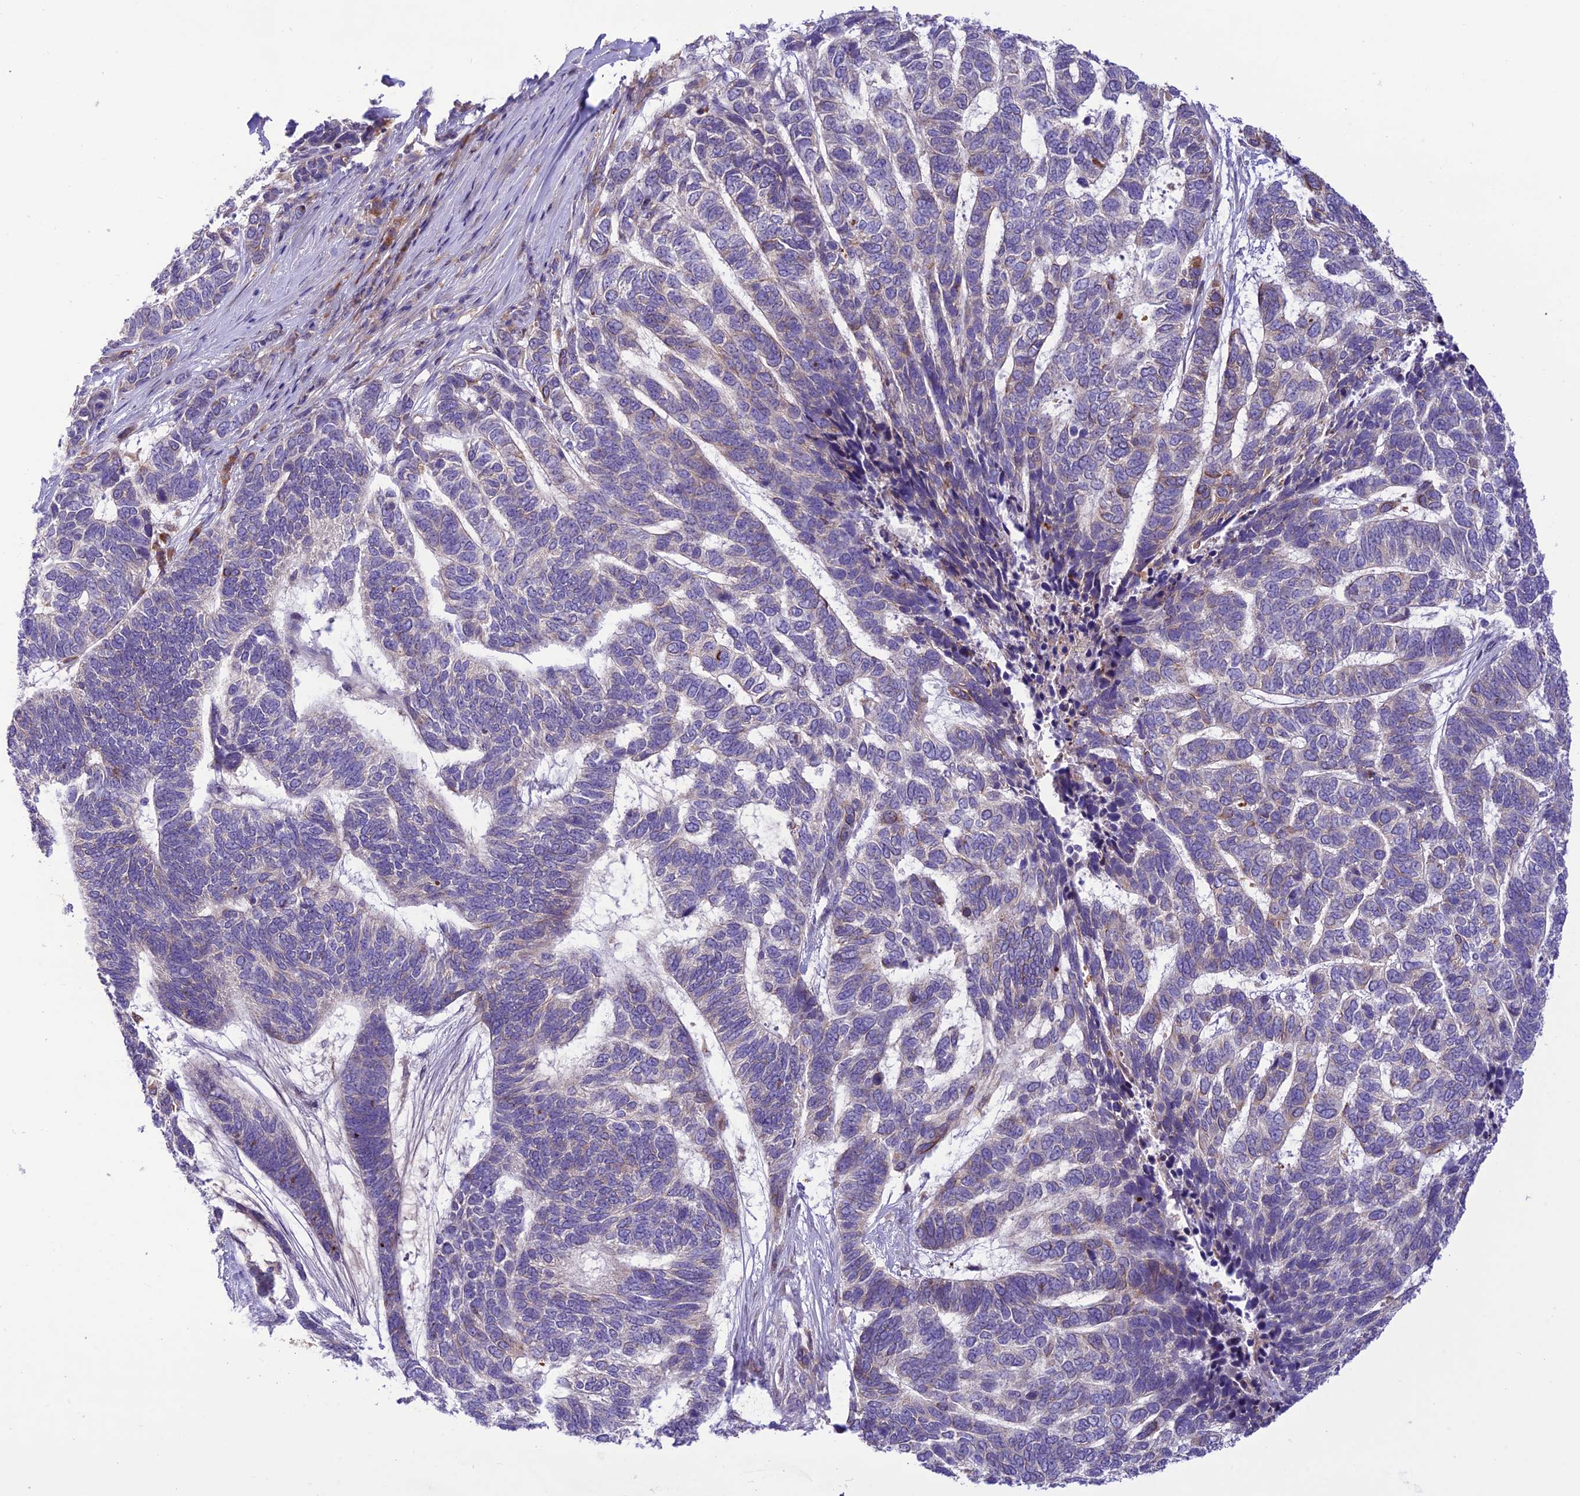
{"staining": {"intensity": "weak", "quantity": "<25%", "location": "cytoplasmic/membranous"}, "tissue": "skin cancer", "cell_type": "Tumor cells", "image_type": "cancer", "snomed": [{"axis": "morphology", "description": "Basal cell carcinoma"}, {"axis": "topography", "description": "Skin"}], "caption": "Skin basal cell carcinoma stained for a protein using immunohistochemistry (IHC) displays no expression tumor cells.", "gene": "JMY", "patient": {"sex": "female", "age": 65}}